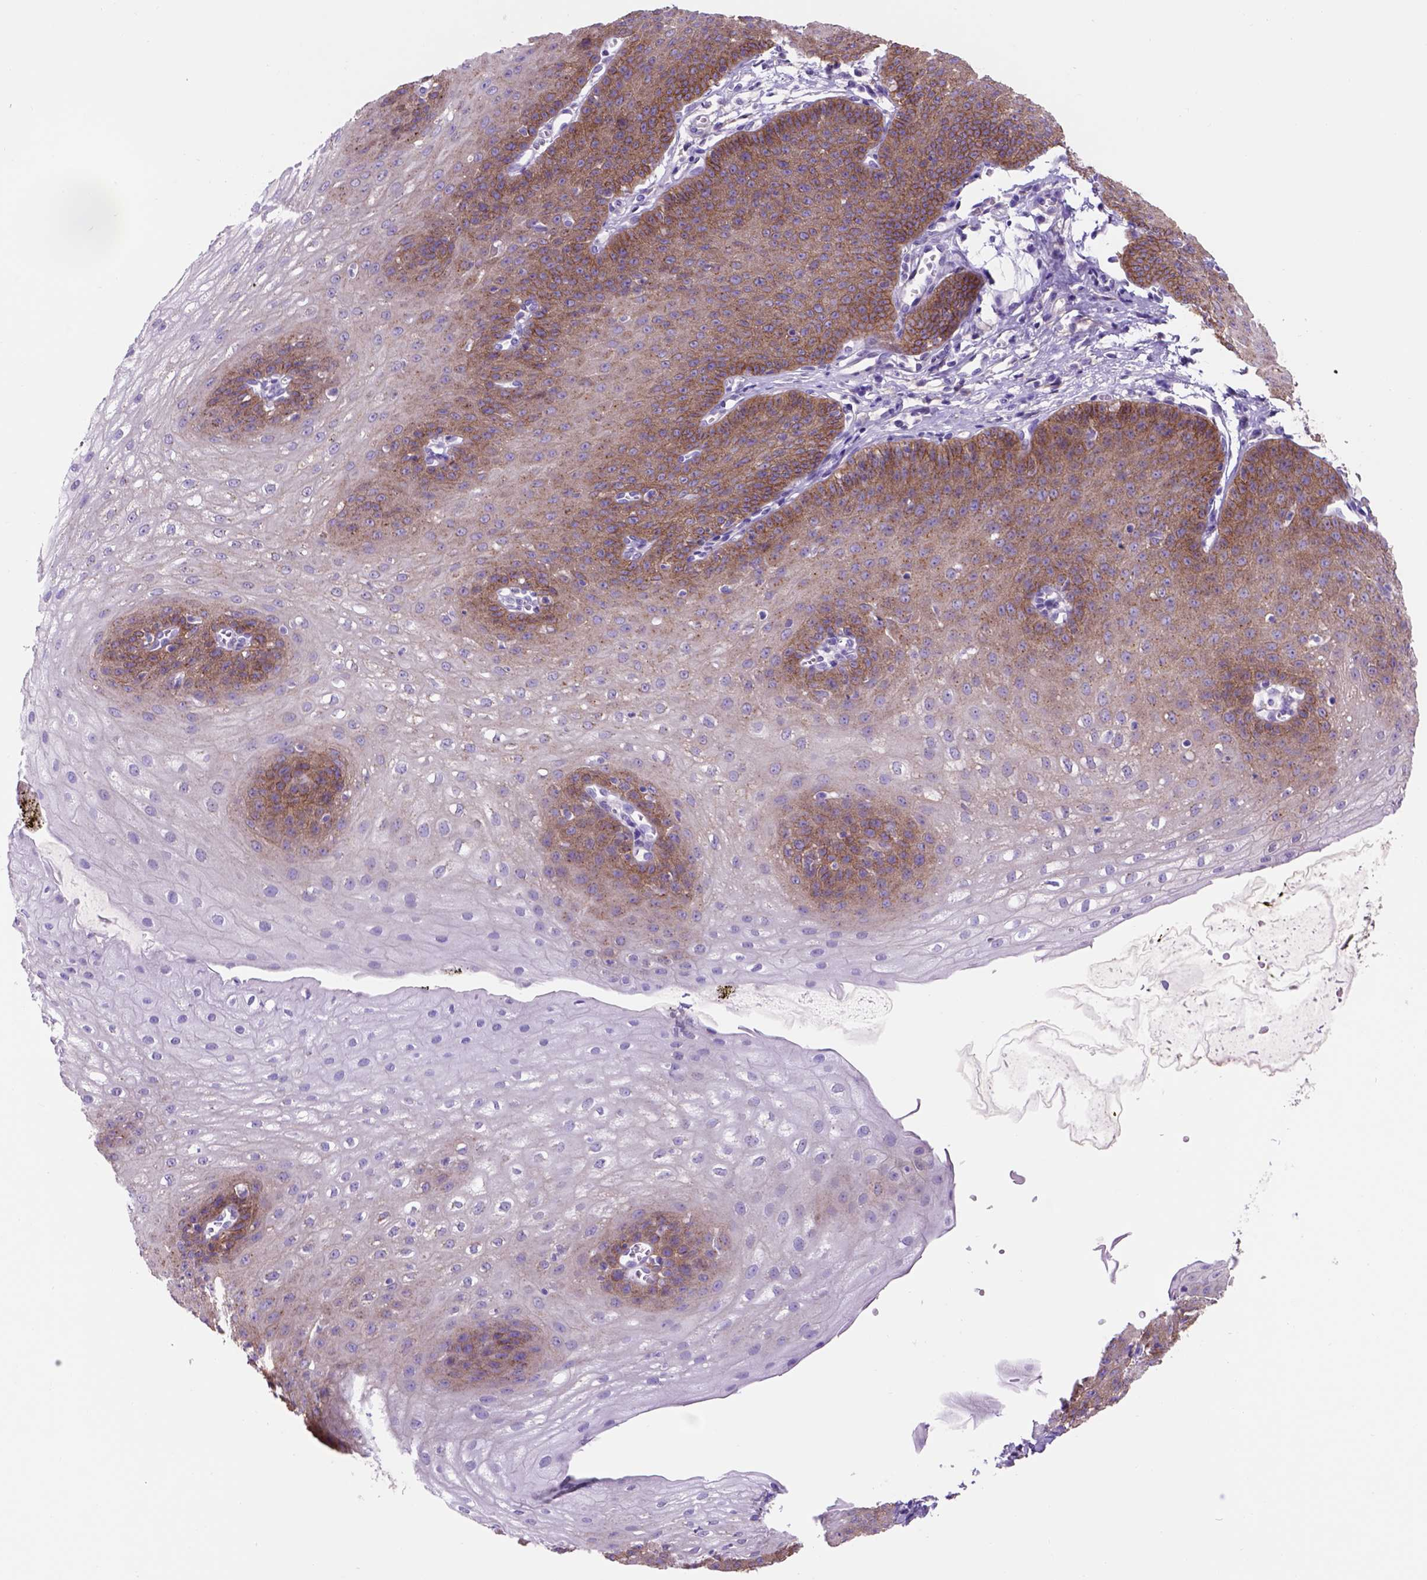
{"staining": {"intensity": "moderate", "quantity": "25%-75%", "location": "cytoplasmic/membranous"}, "tissue": "esophagus", "cell_type": "Squamous epithelial cells", "image_type": "normal", "snomed": [{"axis": "morphology", "description": "Normal tissue, NOS"}, {"axis": "topography", "description": "Esophagus"}], "caption": "A high-resolution micrograph shows immunohistochemistry (IHC) staining of benign esophagus, which displays moderate cytoplasmic/membranous expression in about 25%-75% of squamous epithelial cells. The protein of interest is shown in brown color, while the nuclei are stained blue.", "gene": "EGFR", "patient": {"sex": "male", "age": 71}}